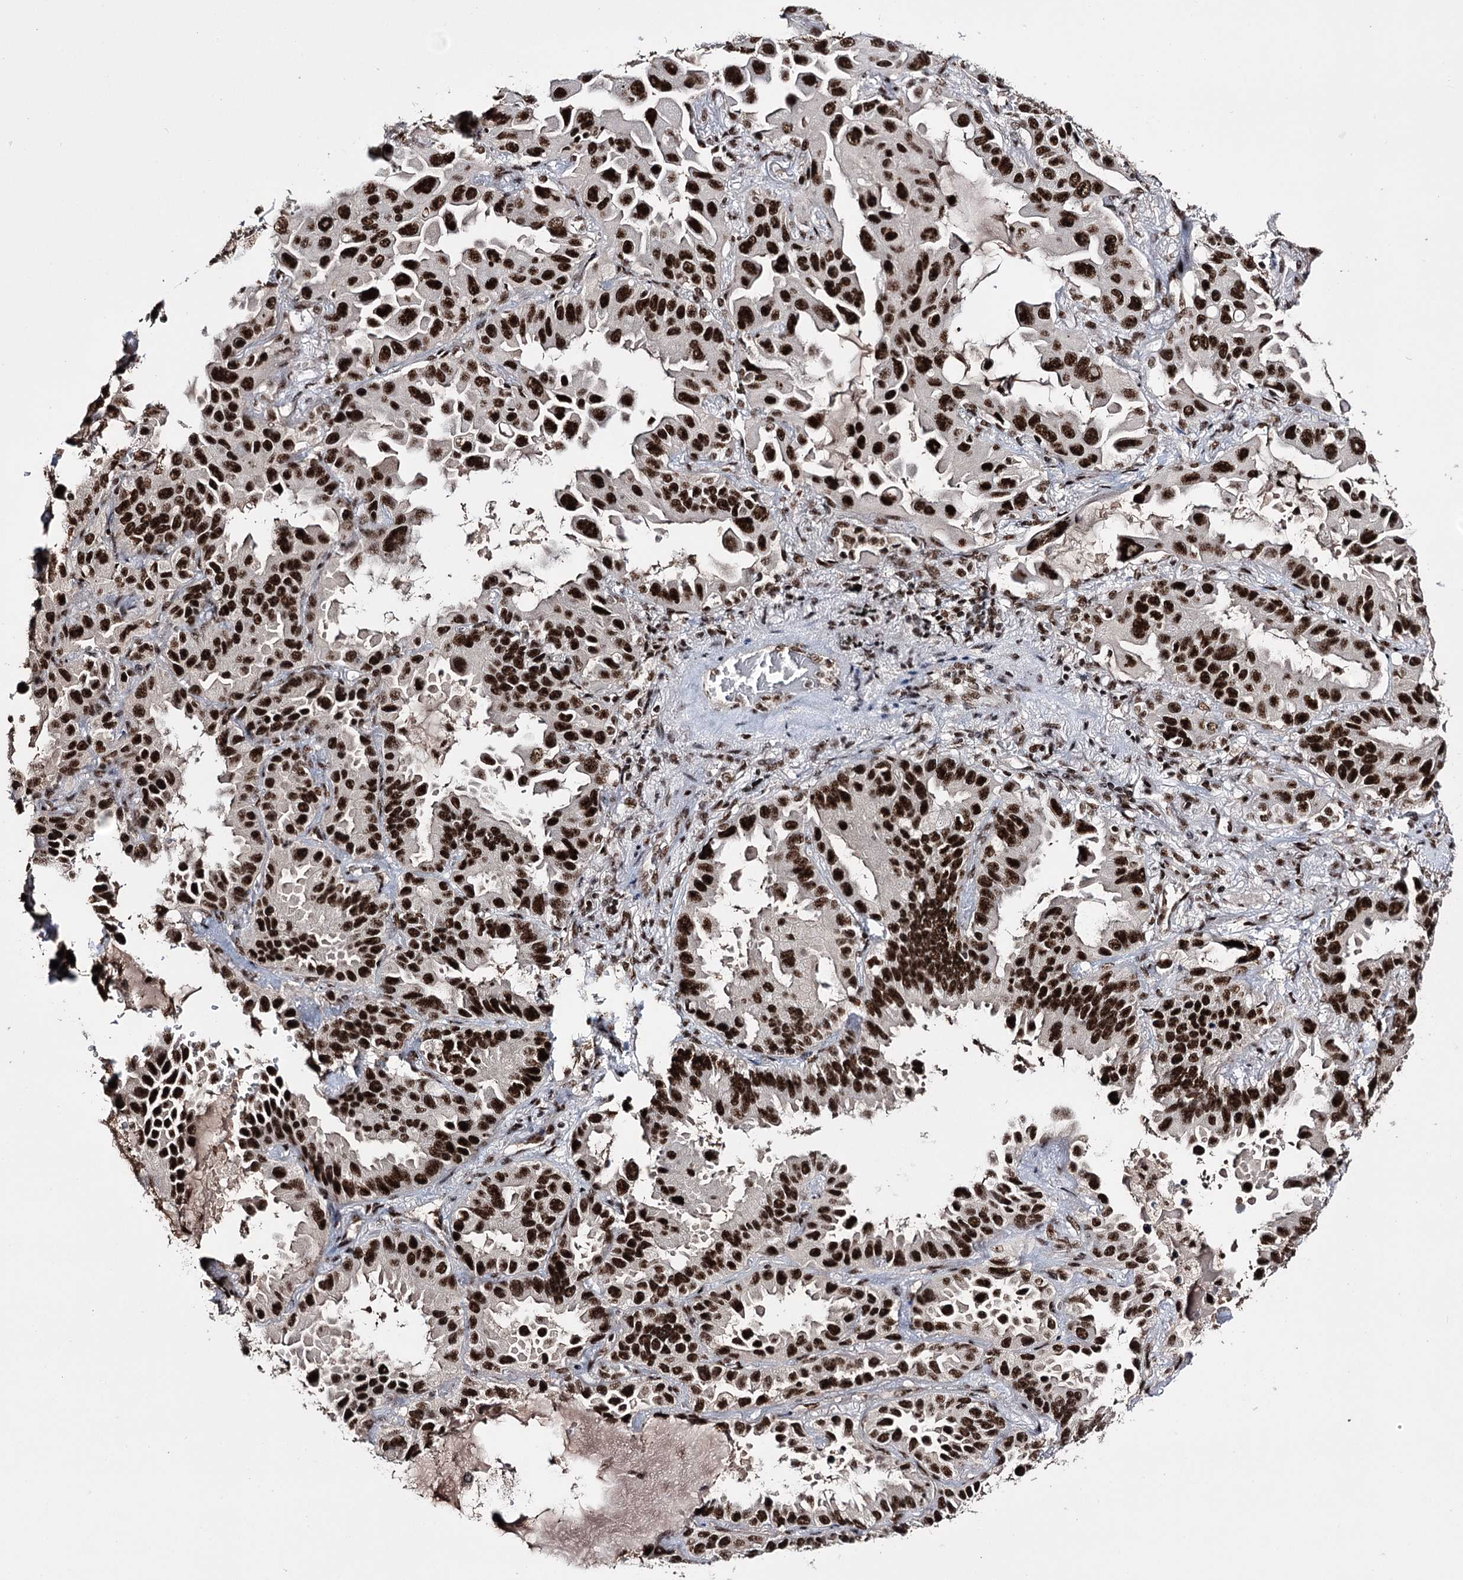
{"staining": {"intensity": "strong", "quantity": ">75%", "location": "nuclear"}, "tissue": "lung cancer", "cell_type": "Tumor cells", "image_type": "cancer", "snomed": [{"axis": "morphology", "description": "Adenocarcinoma, NOS"}, {"axis": "topography", "description": "Lung"}], "caption": "Immunohistochemistry (DAB) staining of lung adenocarcinoma displays strong nuclear protein positivity in about >75% of tumor cells.", "gene": "PRPF40A", "patient": {"sex": "male", "age": 64}}